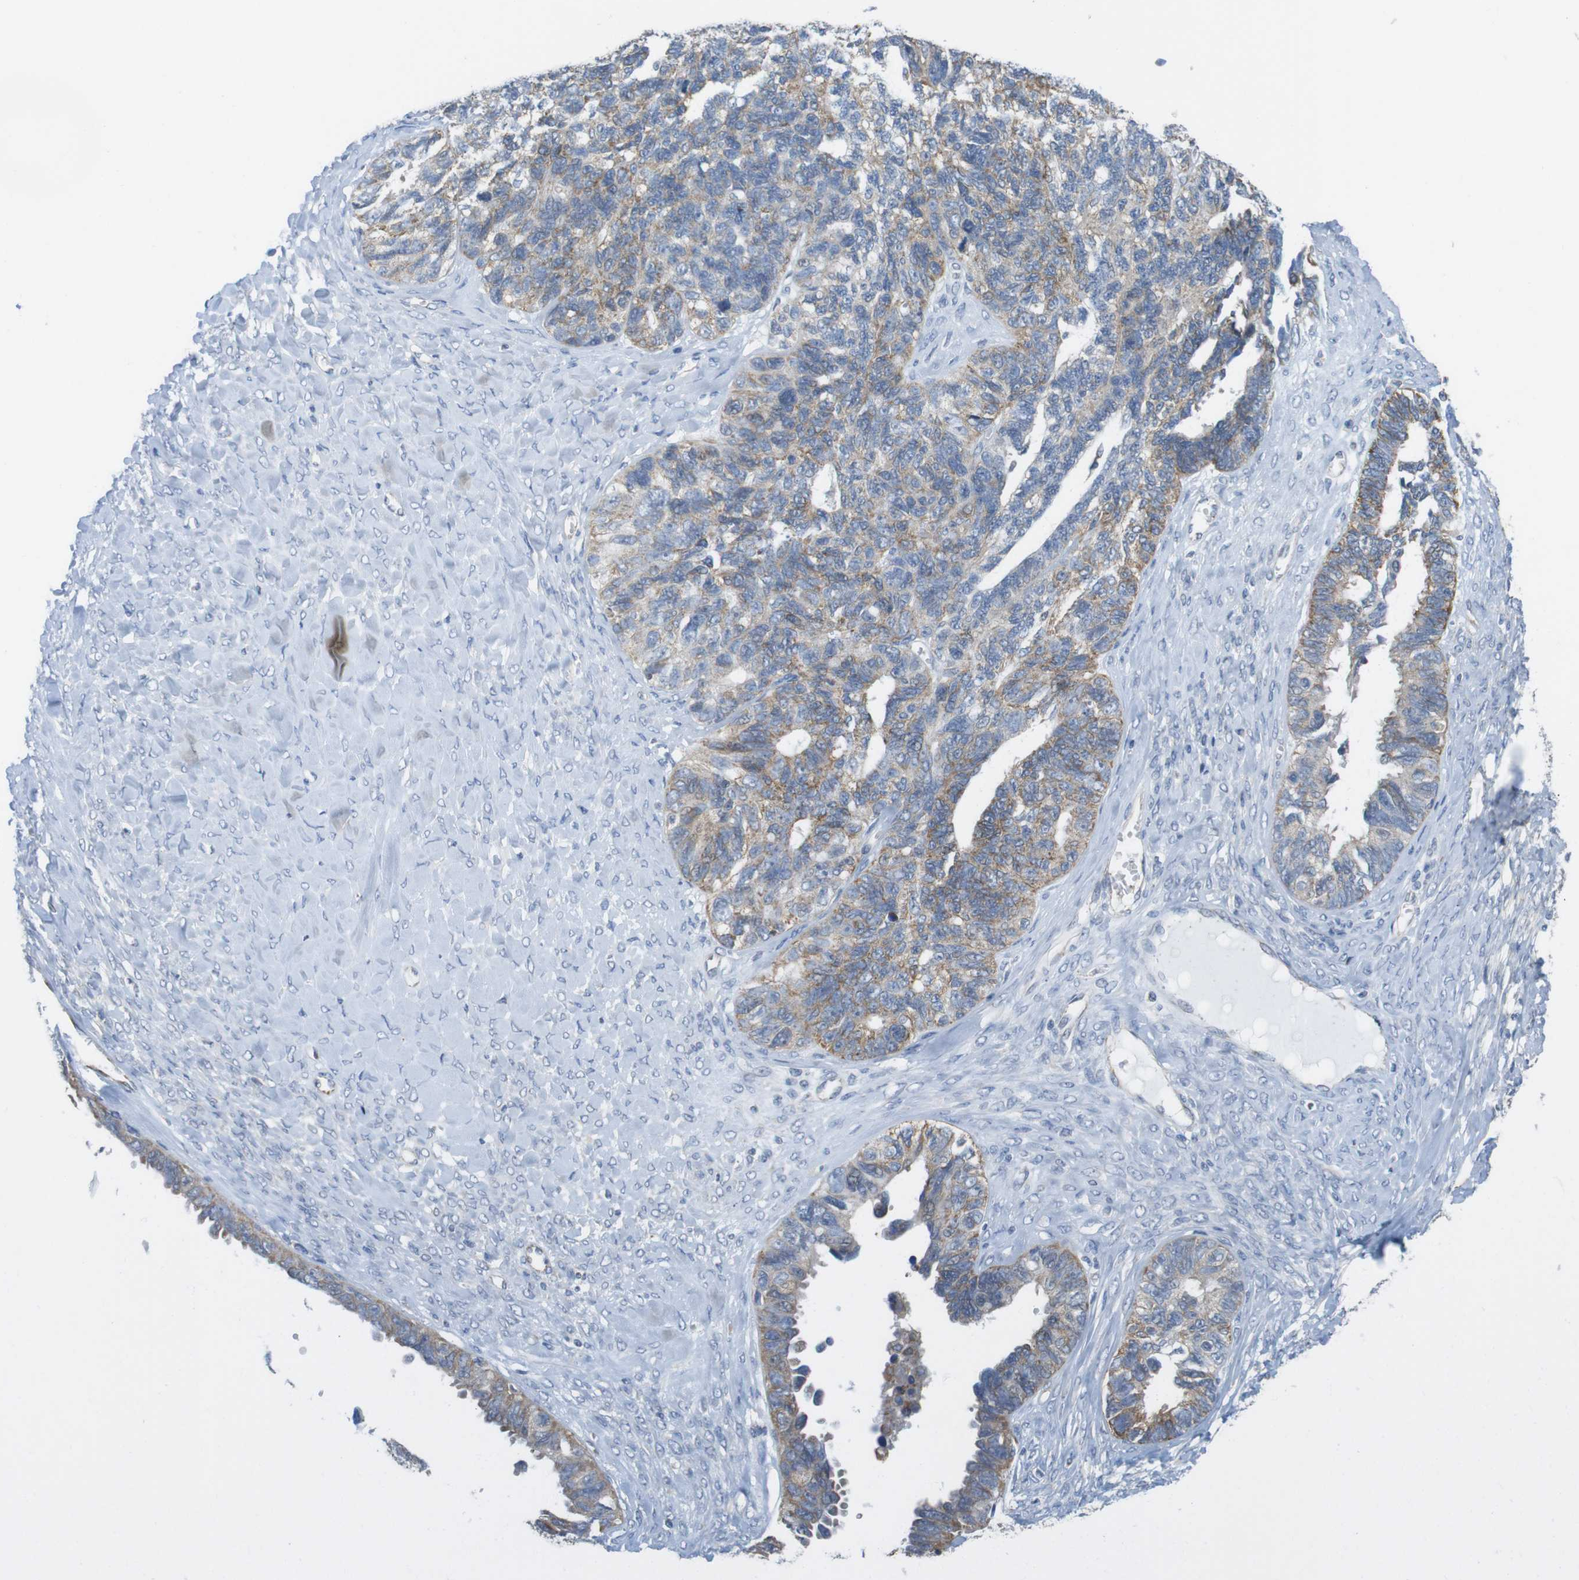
{"staining": {"intensity": "moderate", "quantity": "25%-75%", "location": "cytoplasmic/membranous"}, "tissue": "ovarian cancer", "cell_type": "Tumor cells", "image_type": "cancer", "snomed": [{"axis": "morphology", "description": "Cystadenocarcinoma, serous, NOS"}, {"axis": "topography", "description": "Ovary"}], "caption": "The histopathology image demonstrates staining of ovarian serous cystadenocarcinoma, revealing moderate cytoplasmic/membranous protein expression (brown color) within tumor cells.", "gene": "GRIK2", "patient": {"sex": "female", "age": 79}}